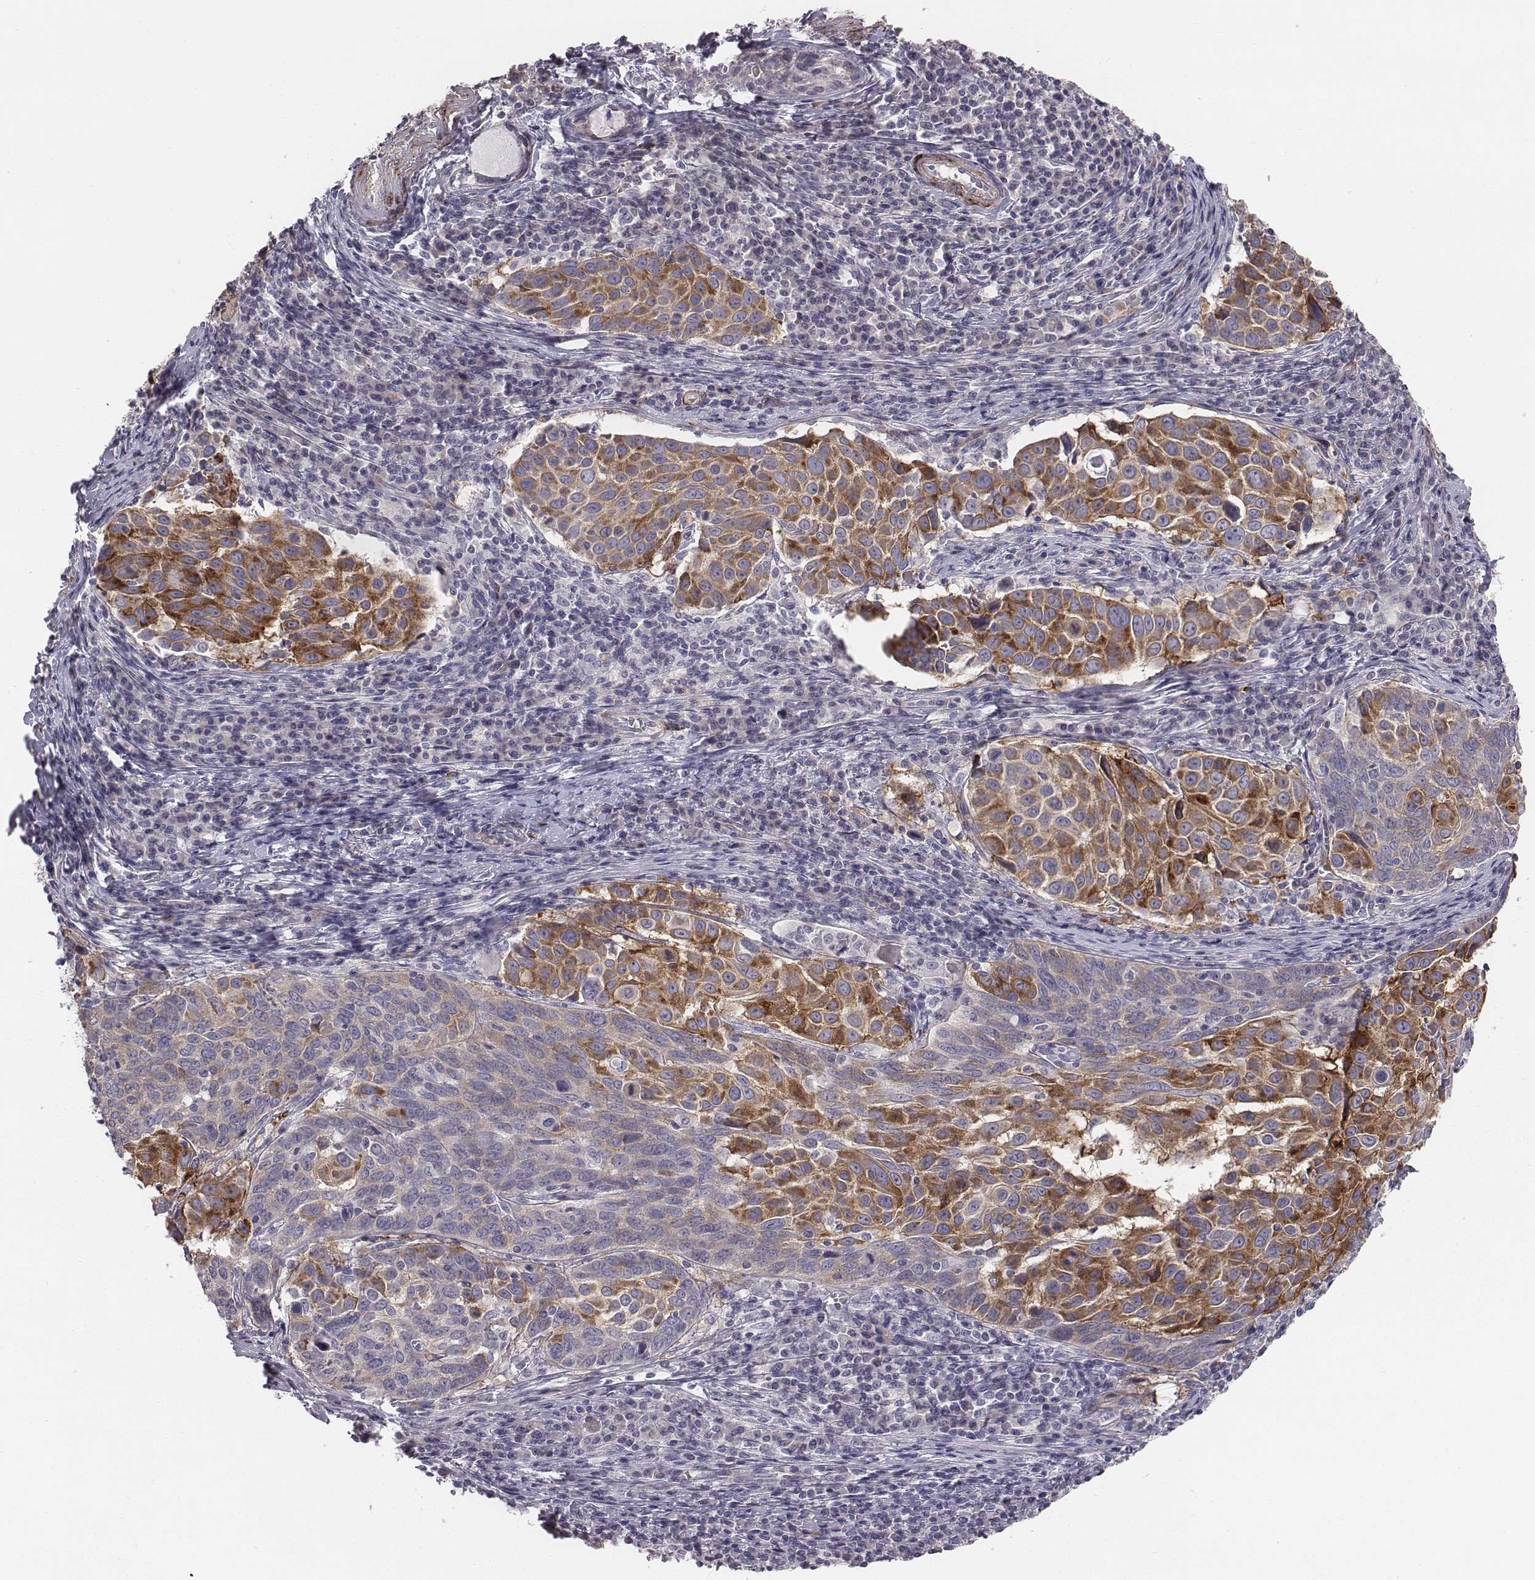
{"staining": {"intensity": "moderate", "quantity": ">75%", "location": "cytoplasmic/membranous"}, "tissue": "lung cancer", "cell_type": "Tumor cells", "image_type": "cancer", "snomed": [{"axis": "morphology", "description": "Squamous cell carcinoma, NOS"}, {"axis": "topography", "description": "Lung"}], "caption": "Protein expression analysis of human squamous cell carcinoma (lung) reveals moderate cytoplasmic/membranous expression in about >75% of tumor cells.", "gene": "PRKCZ", "patient": {"sex": "male", "age": 57}}